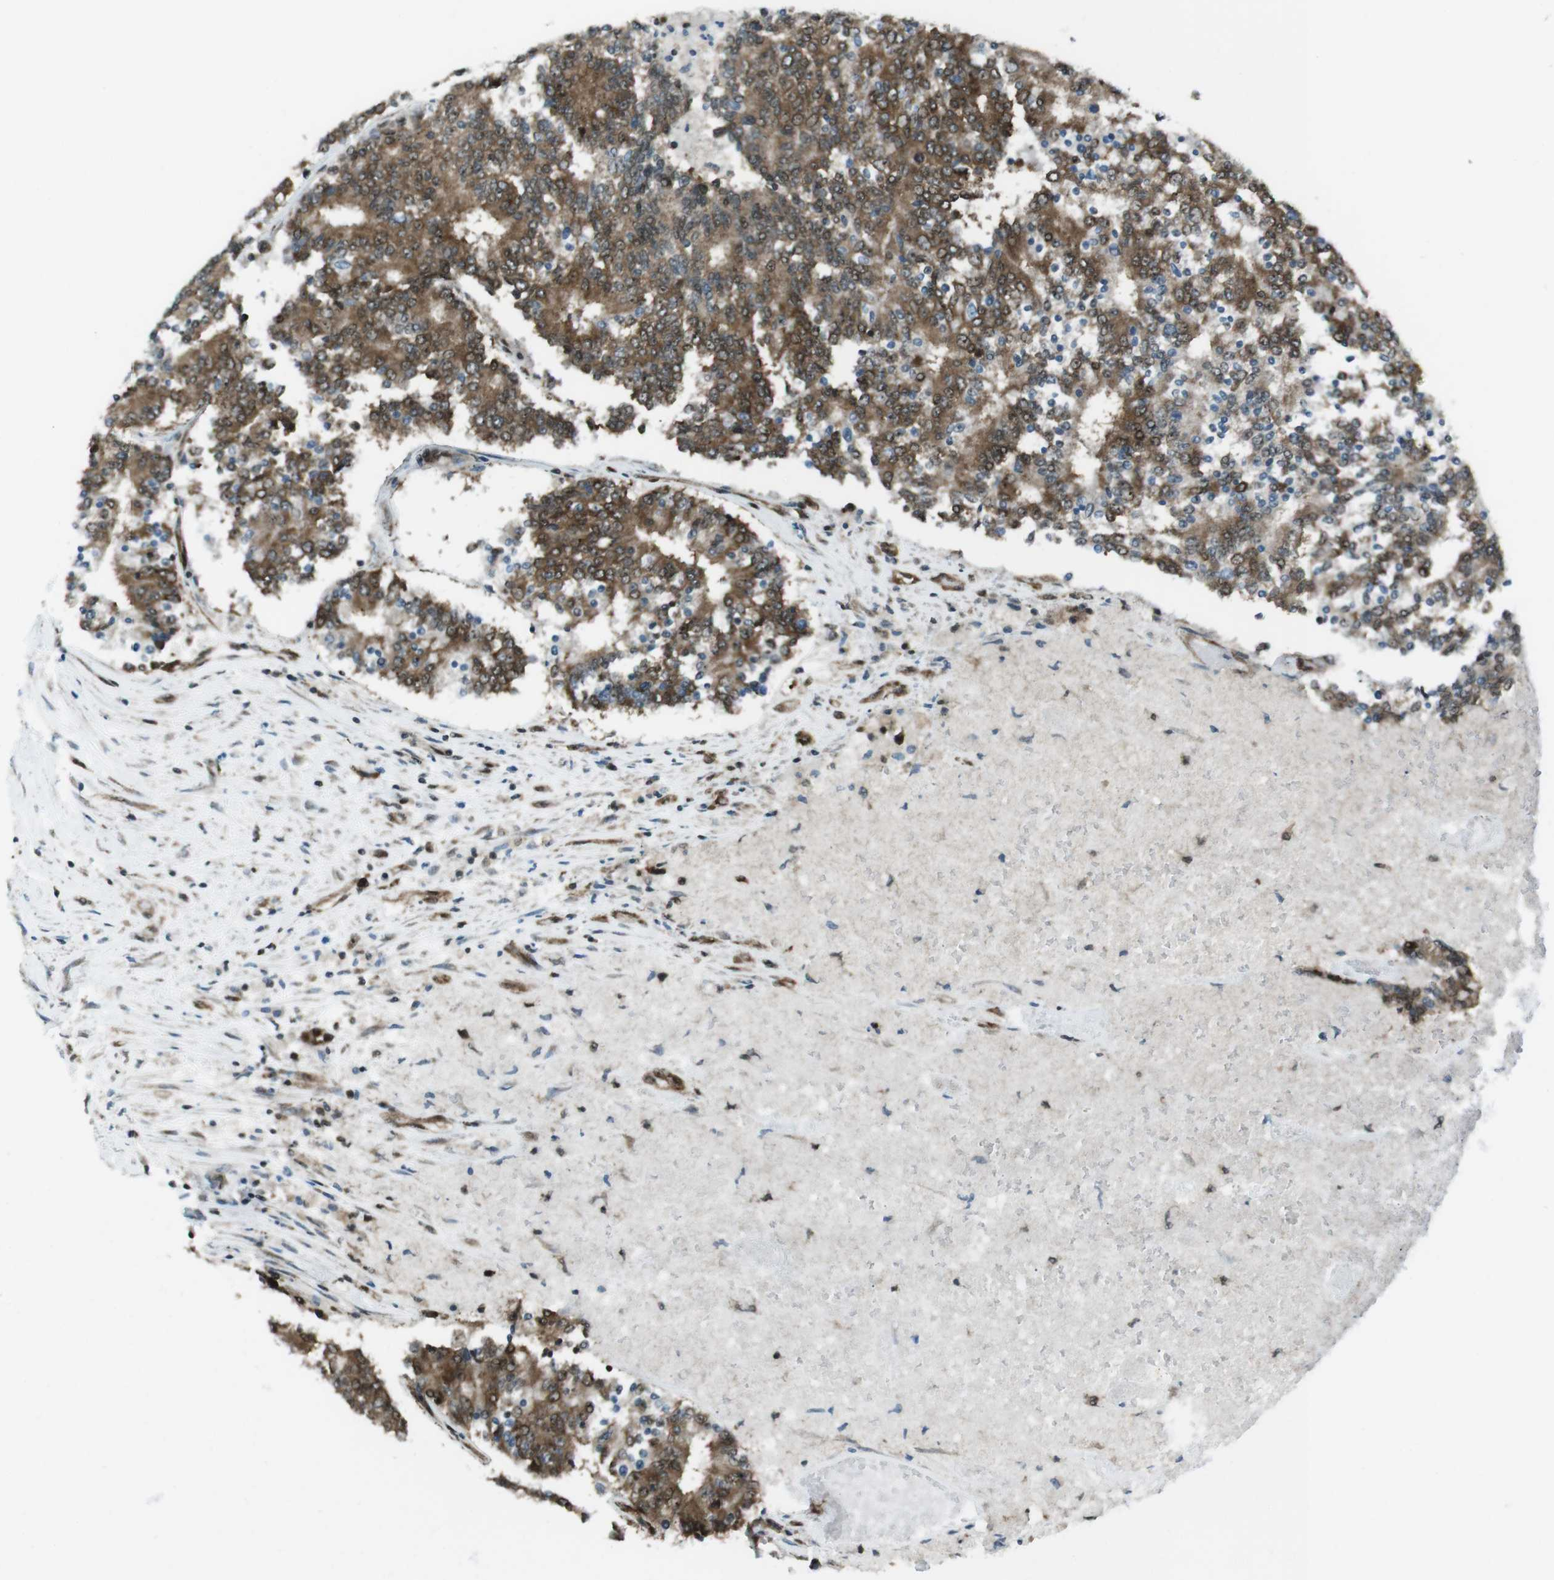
{"staining": {"intensity": "moderate", "quantity": ">75%", "location": "cytoplasmic/membranous,nuclear"}, "tissue": "prostate cancer", "cell_type": "Tumor cells", "image_type": "cancer", "snomed": [{"axis": "morphology", "description": "Normal tissue, NOS"}, {"axis": "morphology", "description": "Adenocarcinoma, High grade"}, {"axis": "topography", "description": "Prostate"}, {"axis": "topography", "description": "Seminal veicle"}], "caption": "Prostate cancer tissue demonstrates moderate cytoplasmic/membranous and nuclear expression in about >75% of tumor cells, visualized by immunohistochemistry. (DAB (3,3'-diaminobenzidine) IHC with brightfield microscopy, high magnification).", "gene": "CSNK1D", "patient": {"sex": "male", "age": 55}}